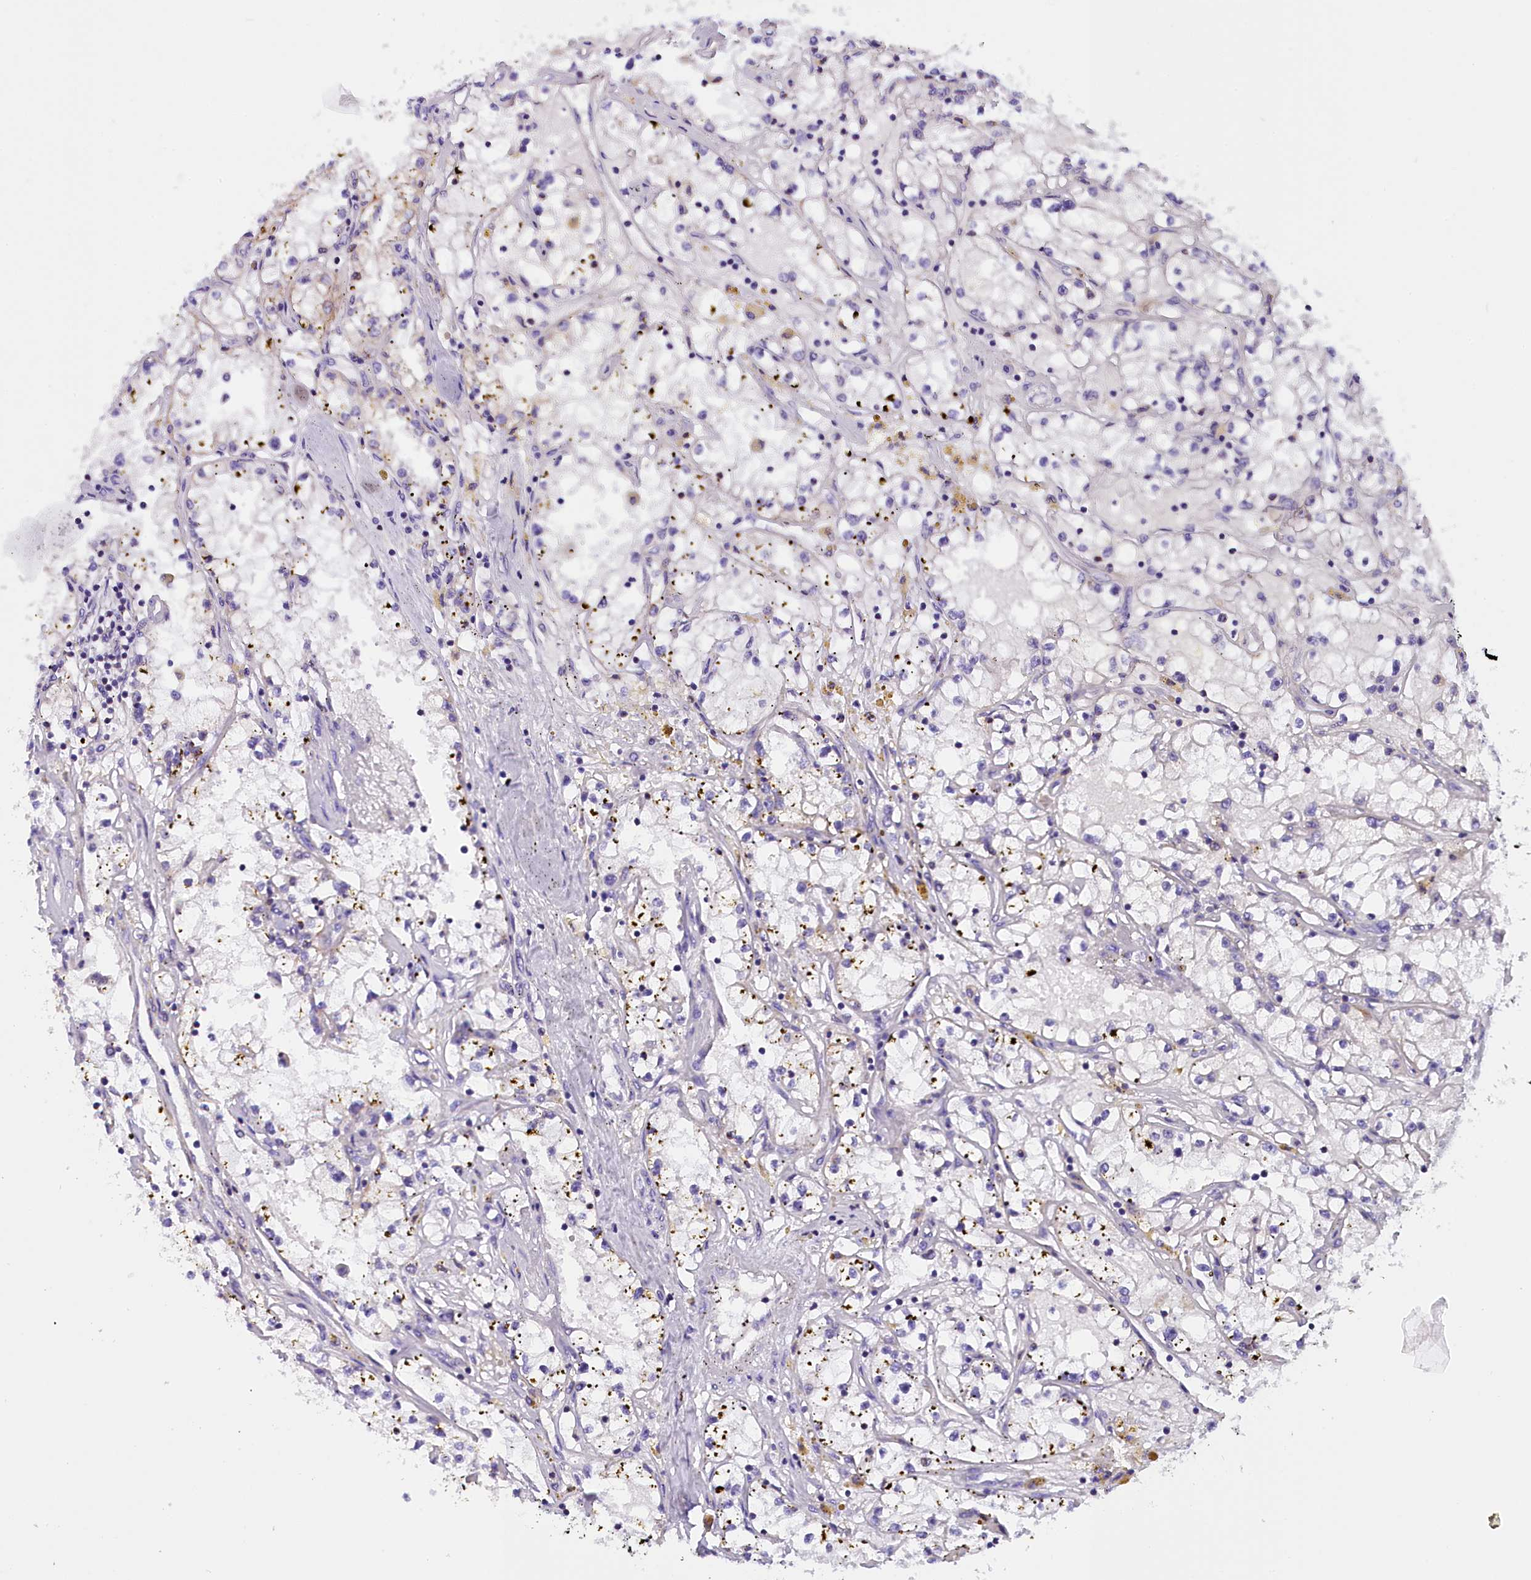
{"staining": {"intensity": "negative", "quantity": "none", "location": "none"}, "tissue": "renal cancer", "cell_type": "Tumor cells", "image_type": "cancer", "snomed": [{"axis": "morphology", "description": "Adenocarcinoma, NOS"}, {"axis": "topography", "description": "Kidney"}], "caption": "Tumor cells are negative for brown protein staining in renal cancer (adenocarcinoma).", "gene": "ABAT", "patient": {"sex": "male", "age": 56}}